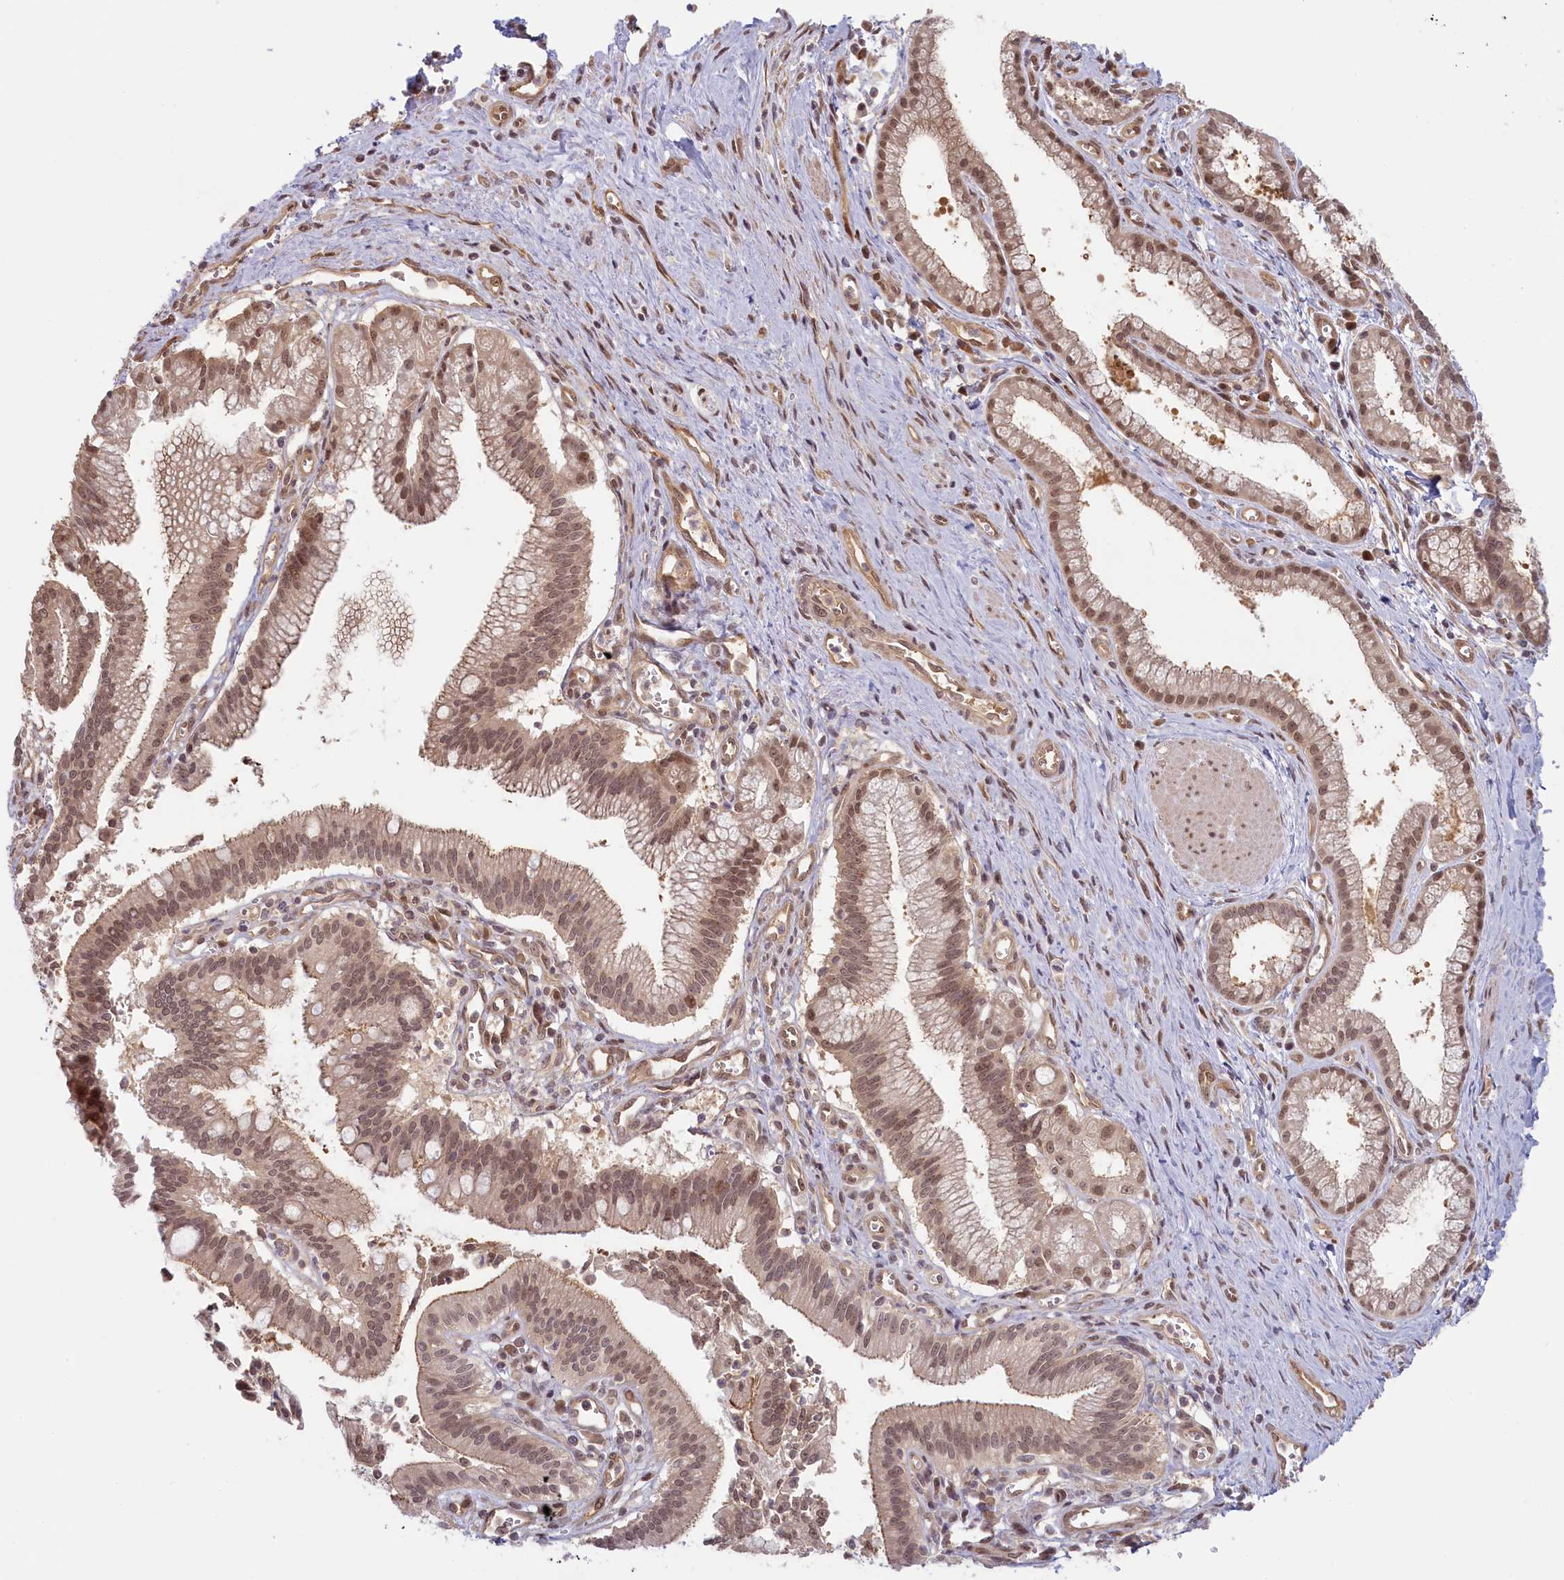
{"staining": {"intensity": "moderate", "quantity": ">75%", "location": "nuclear"}, "tissue": "pancreatic cancer", "cell_type": "Tumor cells", "image_type": "cancer", "snomed": [{"axis": "morphology", "description": "Adenocarcinoma, NOS"}, {"axis": "topography", "description": "Pancreas"}], "caption": "DAB (3,3'-diaminobenzidine) immunohistochemical staining of pancreatic cancer displays moderate nuclear protein expression in approximately >75% of tumor cells. Using DAB (3,3'-diaminobenzidine) (brown) and hematoxylin (blue) stains, captured at high magnification using brightfield microscopy.", "gene": "C19orf44", "patient": {"sex": "male", "age": 78}}